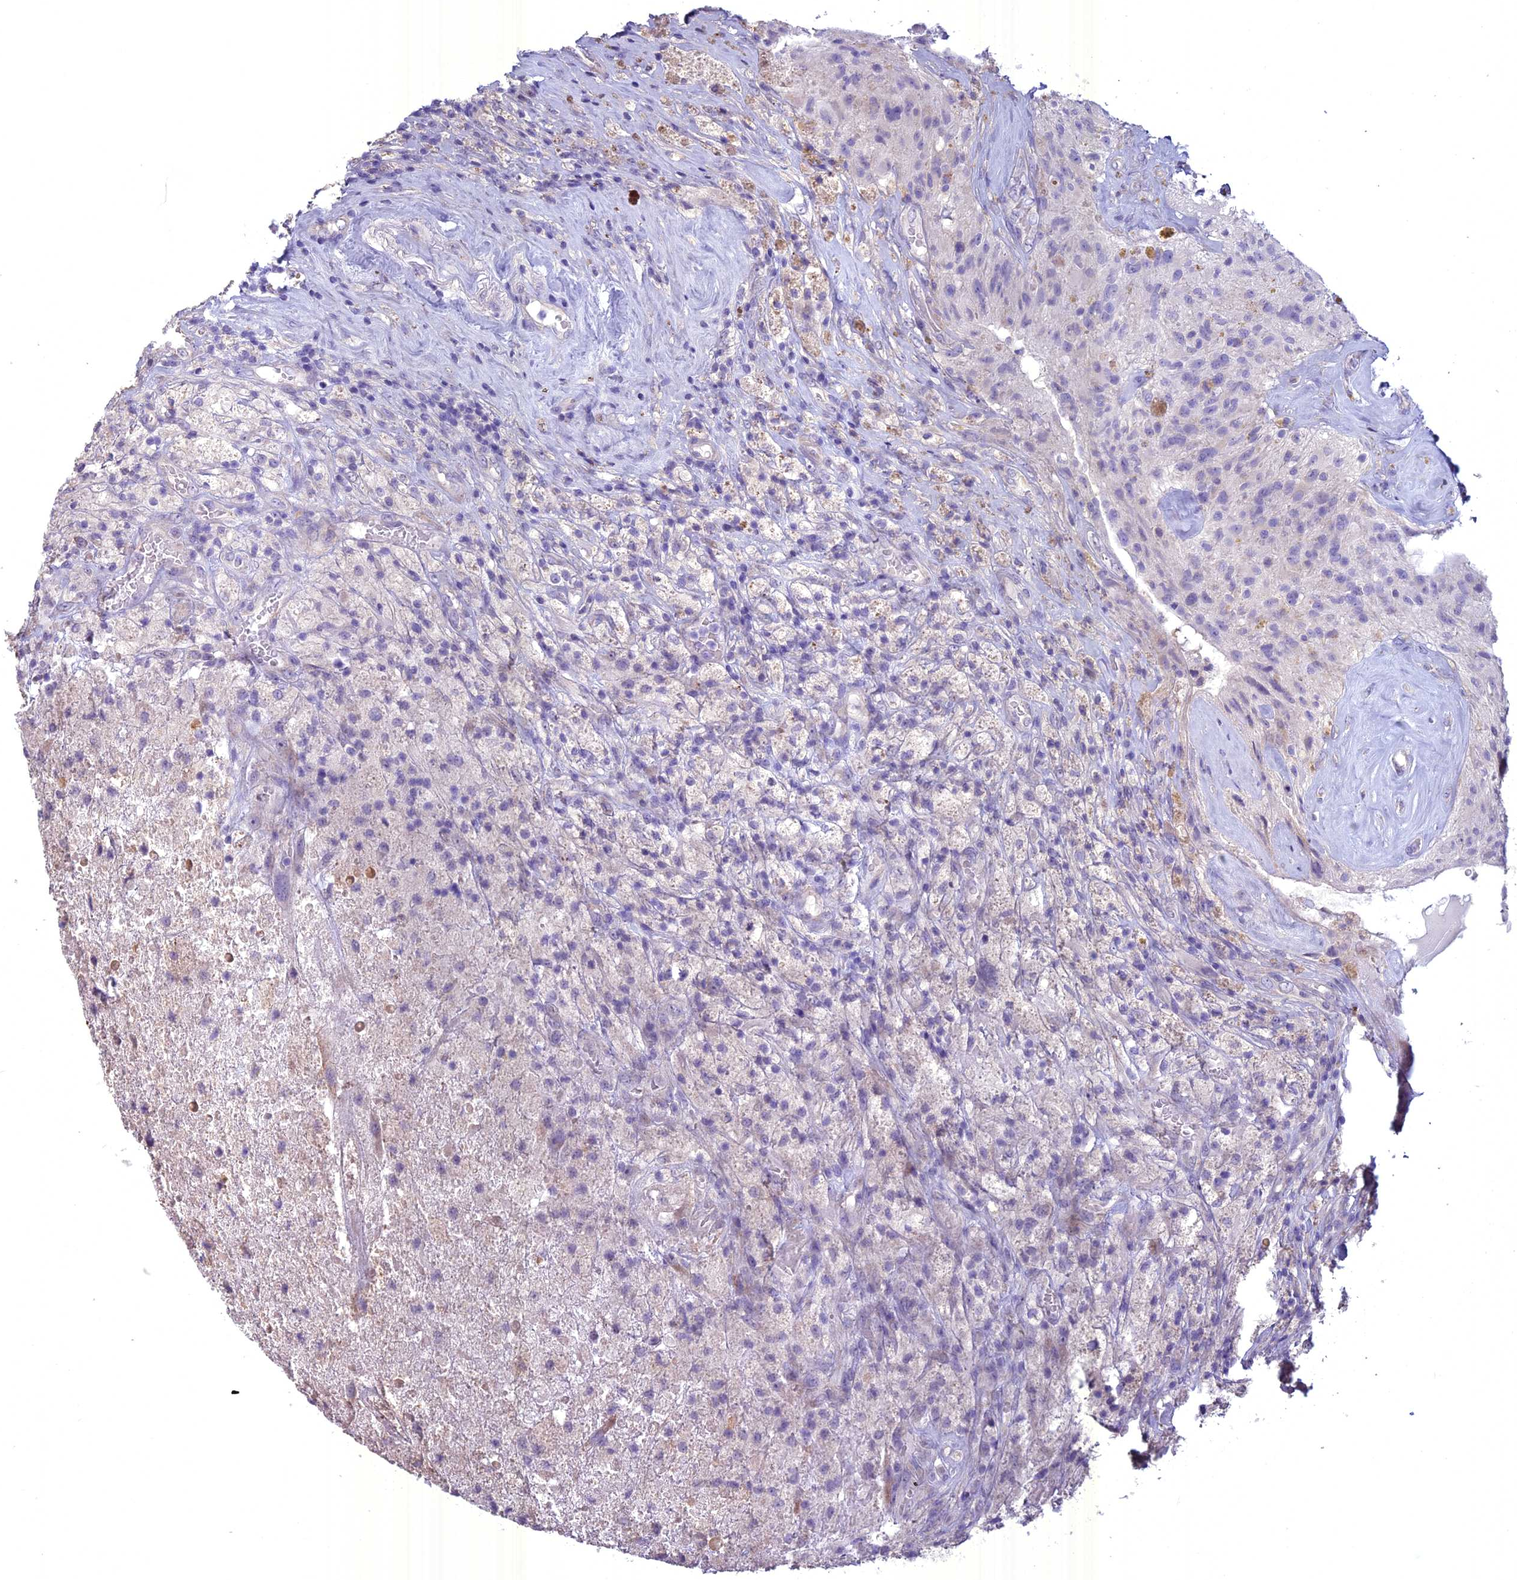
{"staining": {"intensity": "negative", "quantity": "none", "location": "none"}, "tissue": "glioma", "cell_type": "Tumor cells", "image_type": "cancer", "snomed": [{"axis": "morphology", "description": "Glioma, malignant, High grade"}, {"axis": "topography", "description": "Brain"}], "caption": "Image shows no significant protein expression in tumor cells of glioma.", "gene": "SPHKAP", "patient": {"sex": "male", "age": 69}}